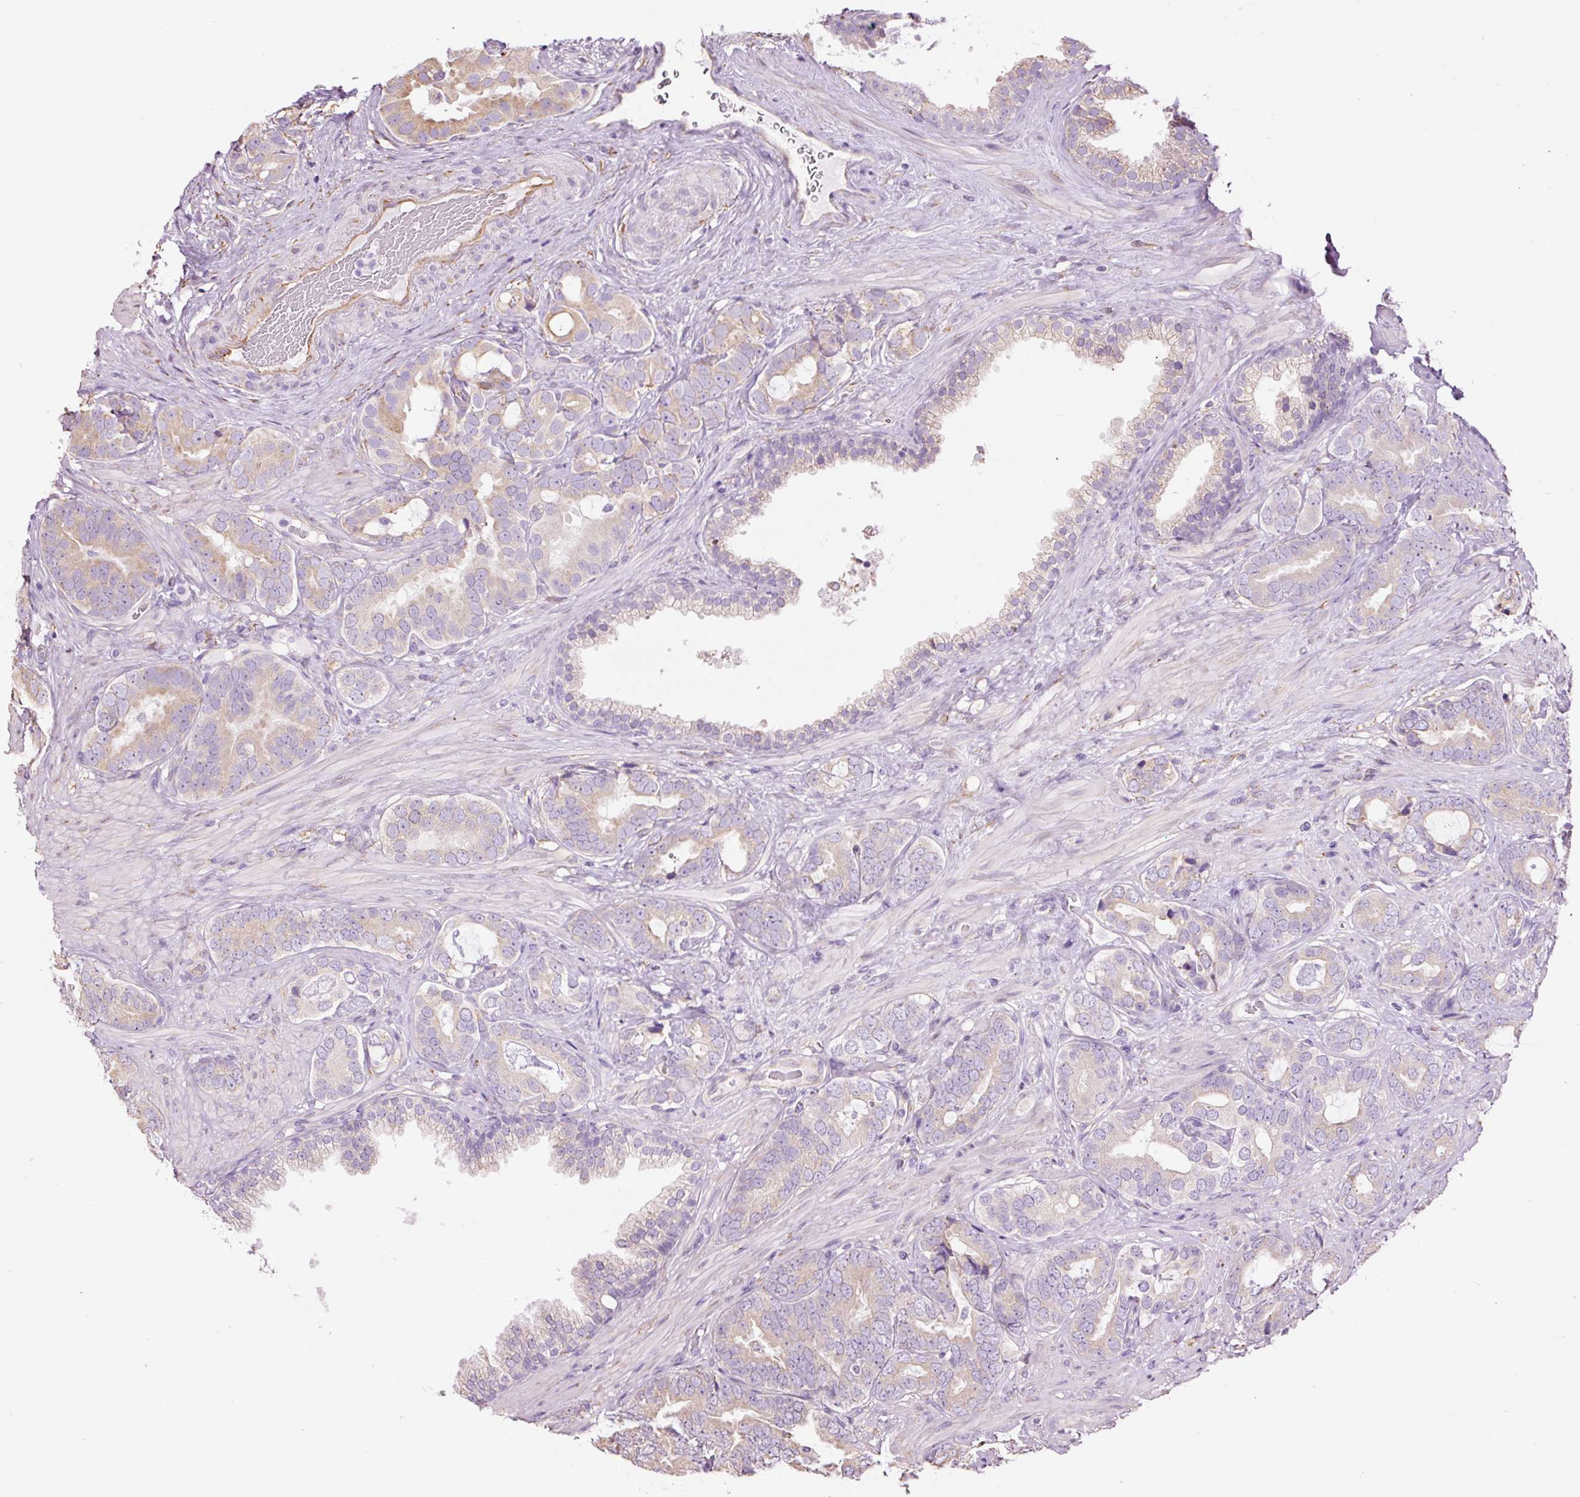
{"staining": {"intensity": "moderate", "quantity": "<25%", "location": "cytoplasmic/membranous"}, "tissue": "prostate cancer", "cell_type": "Tumor cells", "image_type": "cancer", "snomed": [{"axis": "morphology", "description": "Adenocarcinoma, High grade"}, {"axis": "topography", "description": "Prostate"}], "caption": "Adenocarcinoma (high-grade) (prostate) stained for a protein (brown) reveals moderate cytoplasmic/membranous positive positivity in about <25% of tumor cells.", "gene": "GCG", "patient": {"sex": "male", "age": 71}}